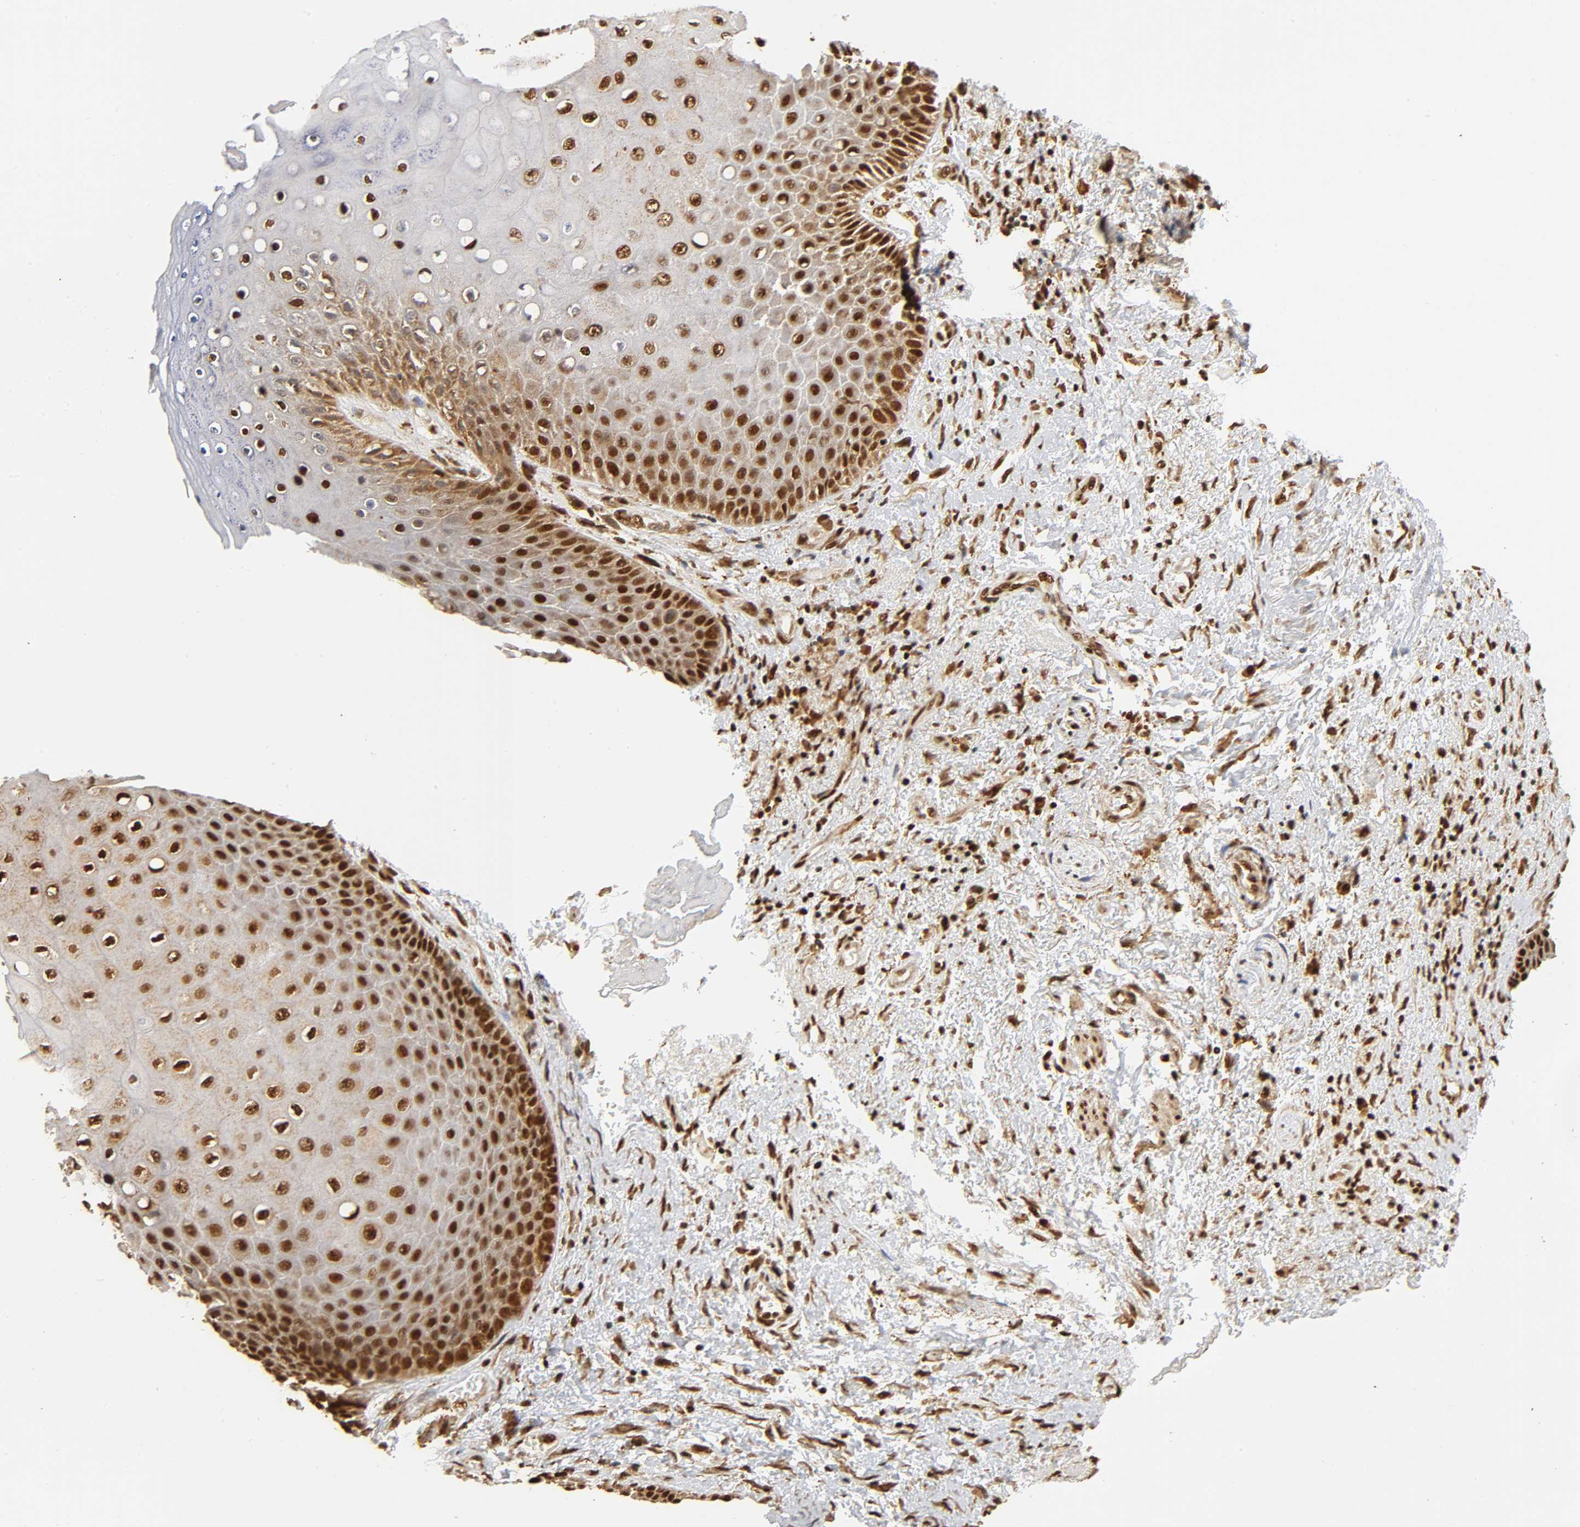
{"staining": {"intensity": "strong", "quantity": ">75%", "location": "cytoplasmic/membranous,nuclear"}, "tissue": "skin", "cell_type": "Epidermal cells", "image_type": "normal", "snomed": [{"axis": "morphology", "description": "Normal tissue, NOS"}, {"axis": "topography", "description": "Anal"}], "caption": "Immunohistochemistry of unremarkable human skin exhibits high levels of strong cytoplasmic/membranous,nuclear staining in approximately >75% of epidermal cells.", "gene": "RNF122", "patient": {"sex": "female", "age": 46}}